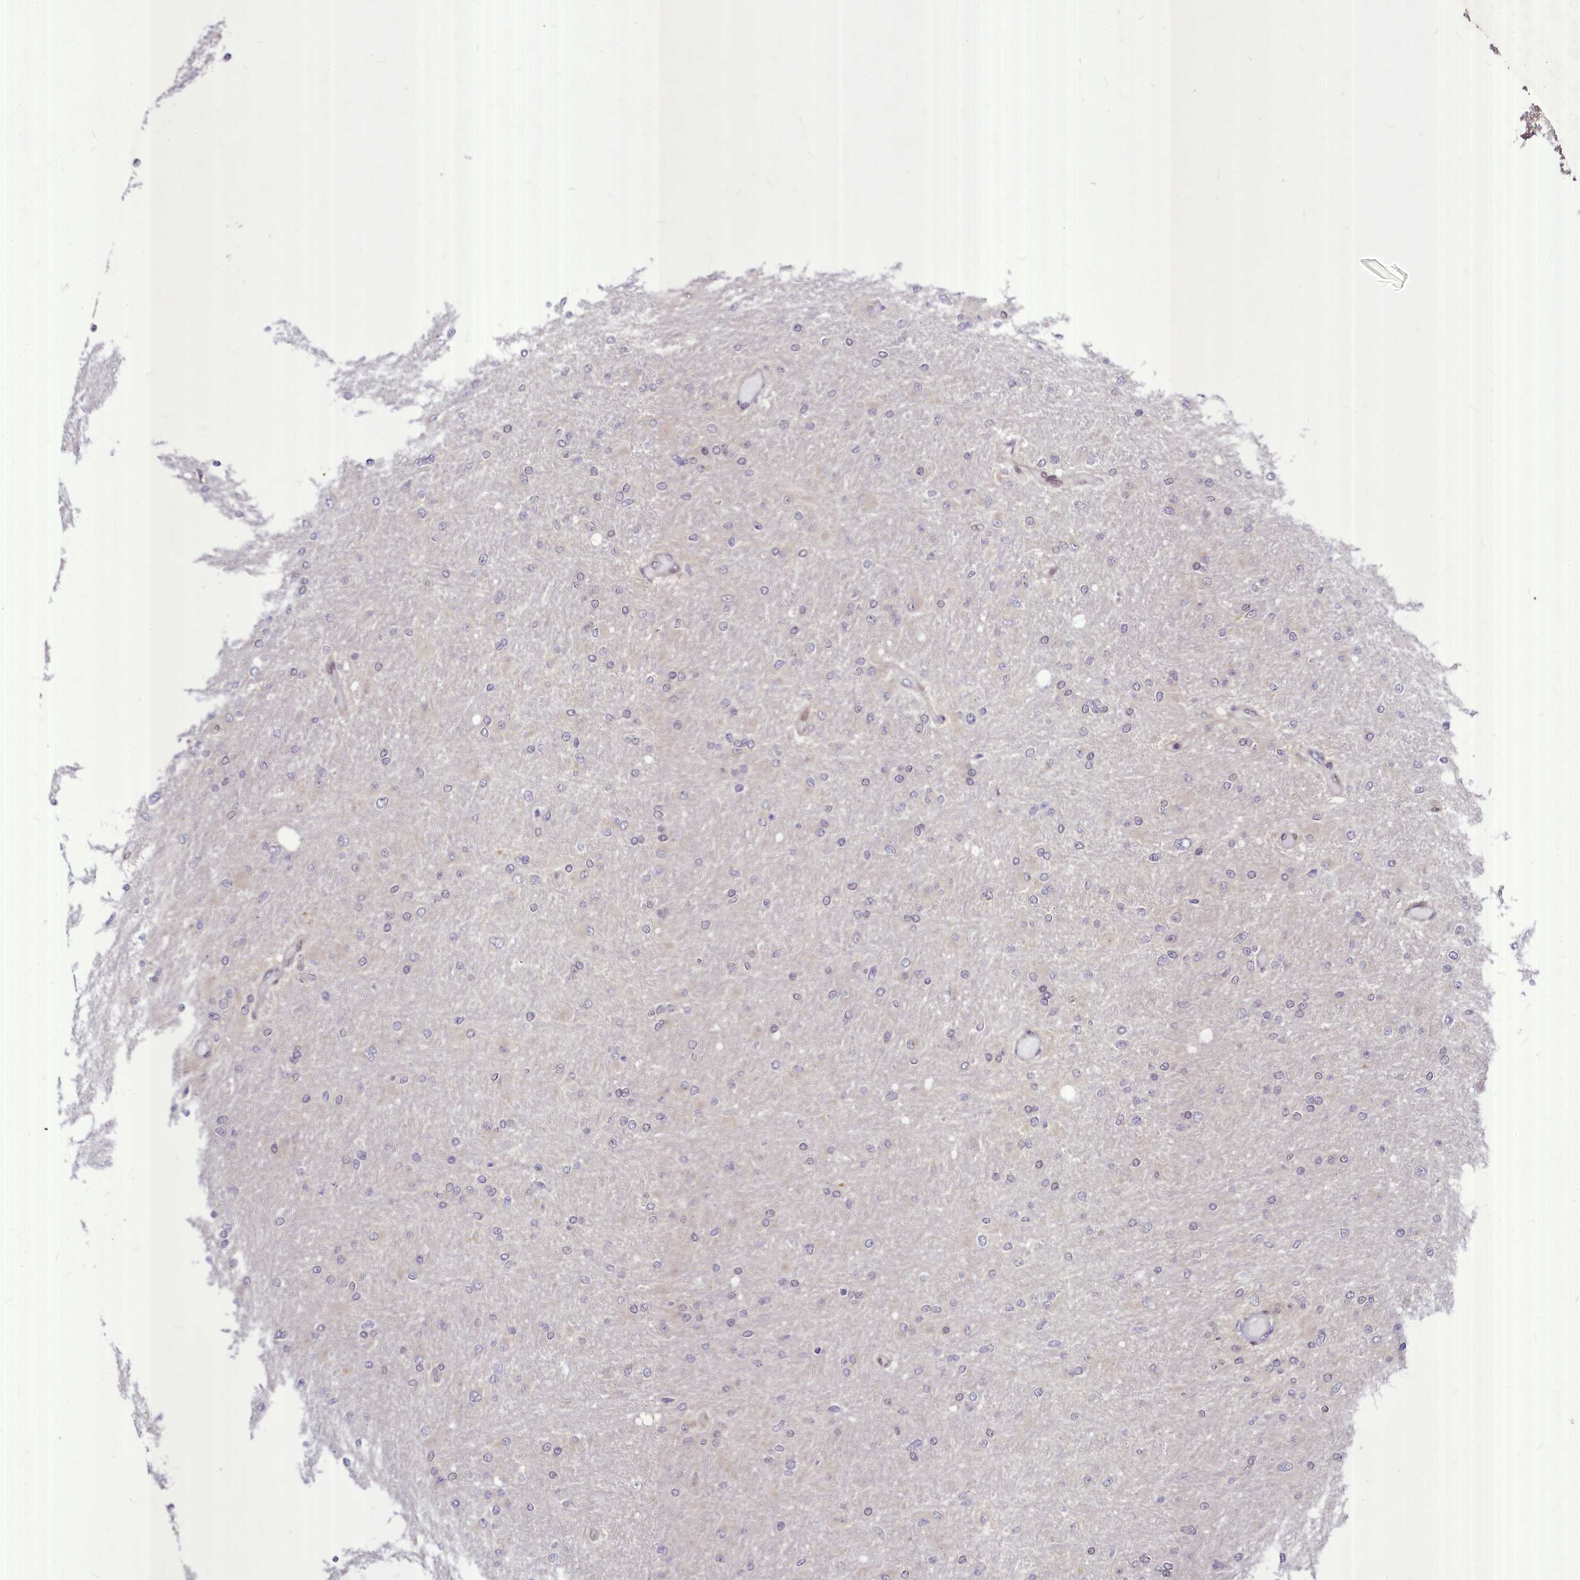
{"staining": {"intensity": "negative", "quantity": "none", "location": "none"}, "tissue": "glioma", "cell_type": "Tumor cells", "image_type": "cancer", "snomed": [{"axis": "morphology", "description": "Glioma, malignant, High grade"}, {"axis": "topography", "description": "Cerebral cortex"}], "caption": "DAB (3,3'-diaminobenzidine) immunohistochemical staining of glioma exhibits no significant staining in tumor cells.", "gene": "MAML2", "patient": {"sex": "female", "age": 36}}